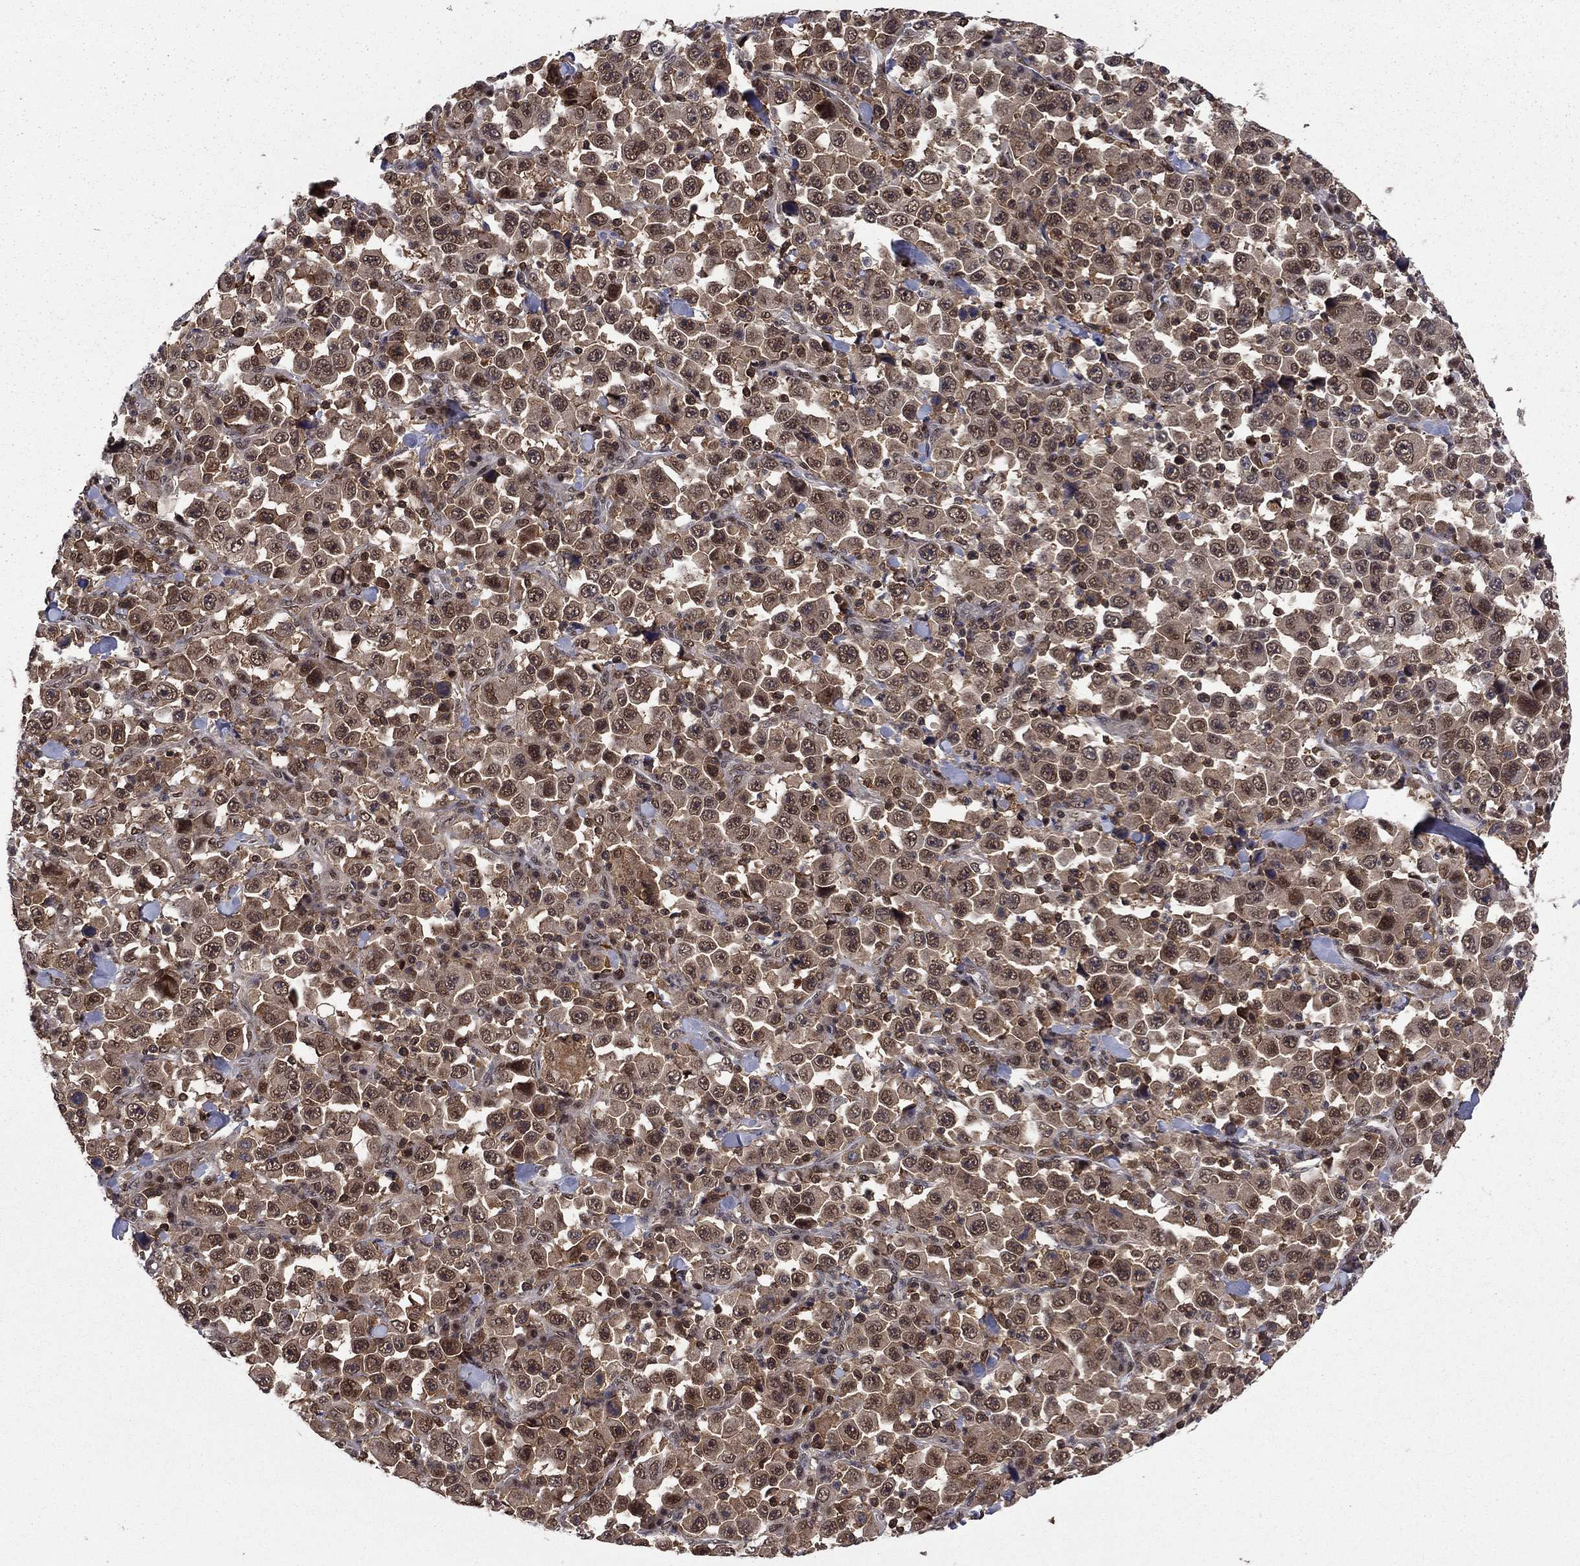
{"staining": {"intensity": "moderate", "quantity": "25%-75%", "location": "cytoplasmic/membranous,nuclear"}, "tissue": "stomach cancer", "cell_type": "Tumor cells", "image_type": "cancer", "snomed": [{"axis": "morphology", "description": "Normal tissue, NOS"}, {"axis": "morphology", "description": "Adenocarcinoma, NOS"}, {"axis": "topography", "description": "Stomach, upper"}, {"axis": "topography", "description": "Stomach"}], "caption": "Adenocarcinoma (stomach) stained with immunohistochemistry (IHC) reveals moderate cytoplasmic/membranous and nuclear expression in approximately 25%-75% of tumor cells. The staining was performed using DAB, with brown indicating positive protein expression. Nuclei are stained blue with hematoxylin.", "gene": "PSMD2", "patient": {"sex": "male", "age": 59}}